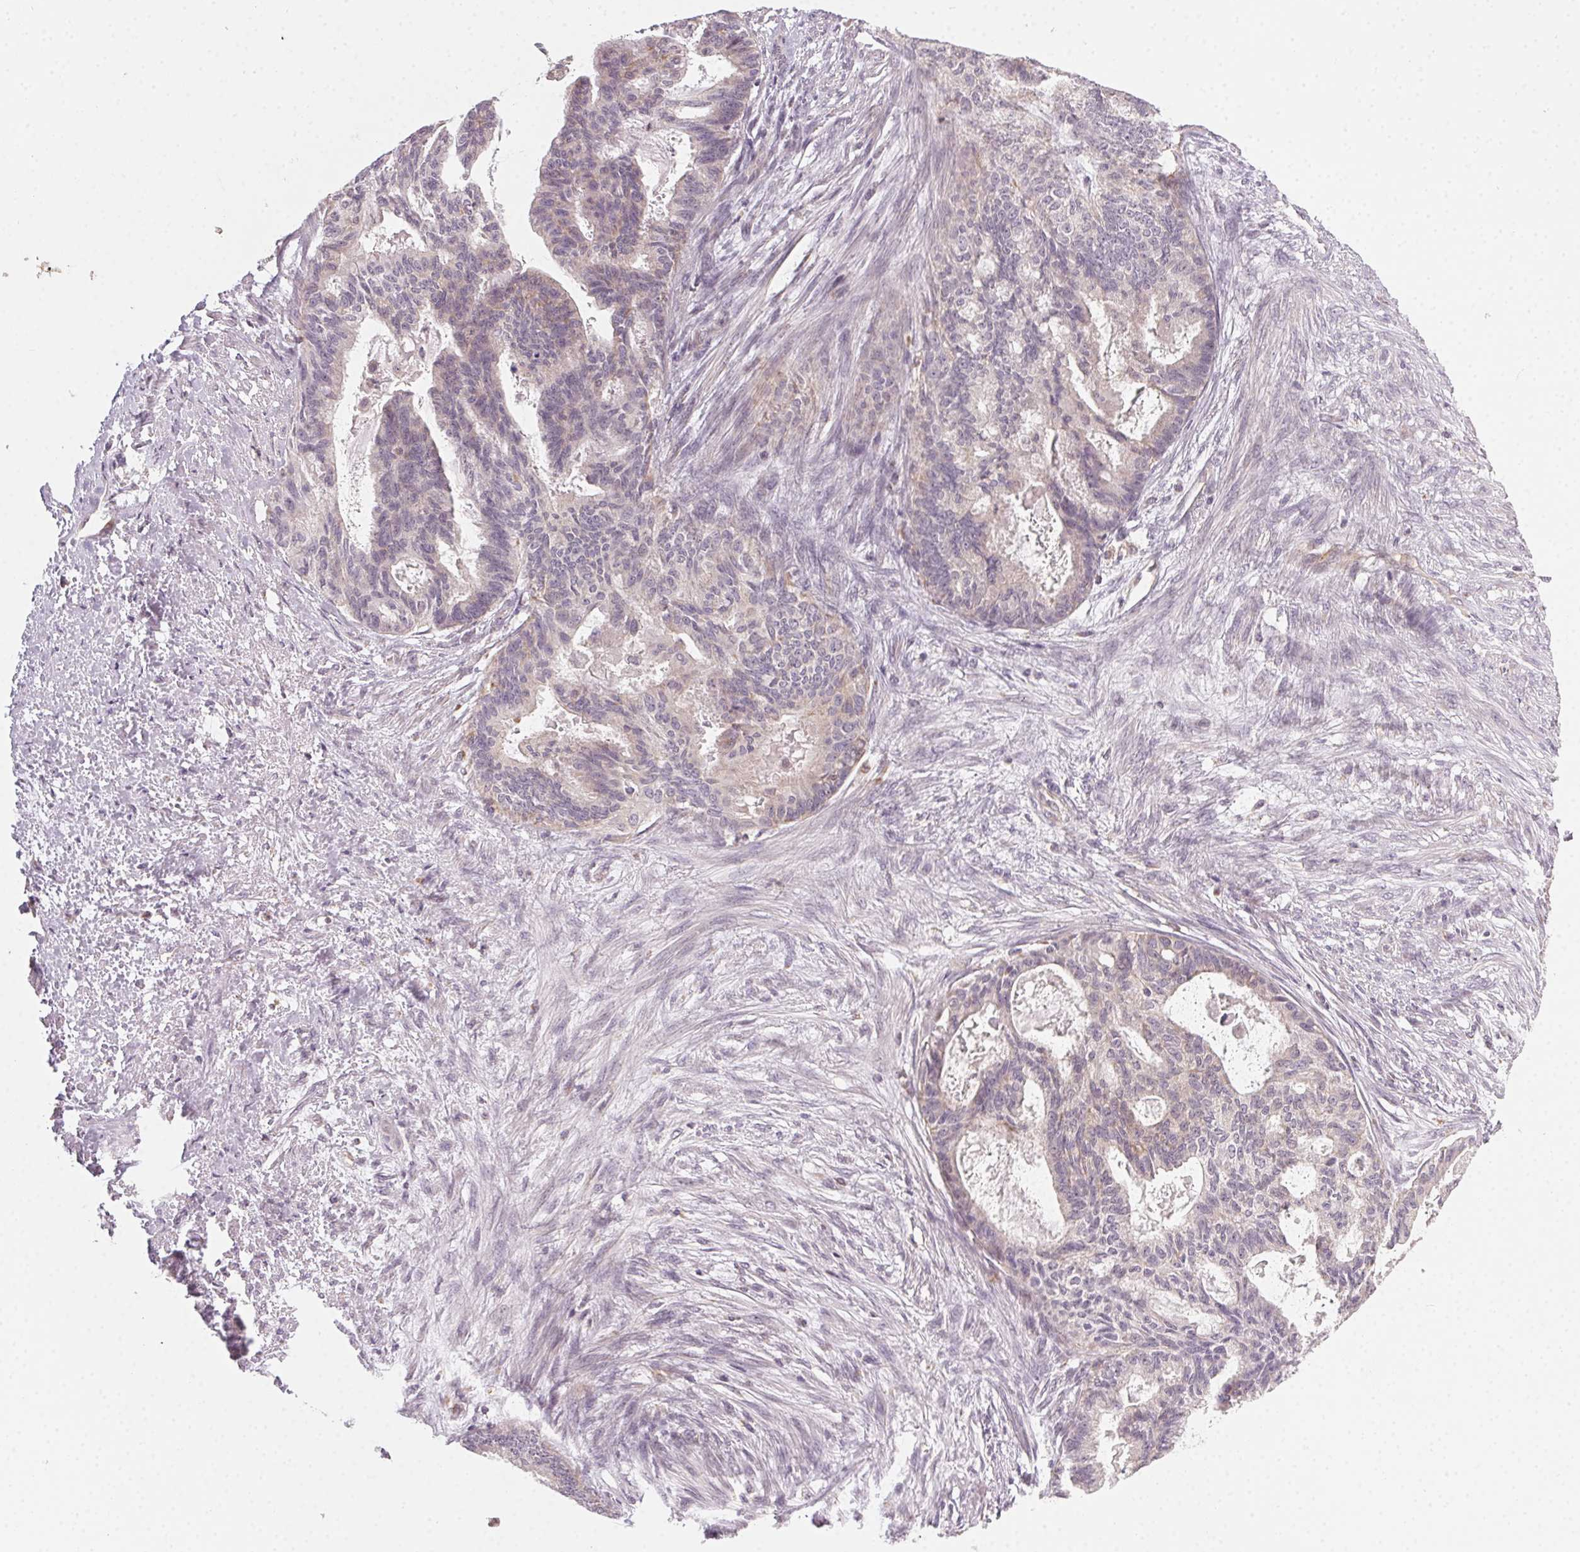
{"staining": {"intensity": "negative", "quantity": "none", "location": "none"}, "tissue": "endometrial cancer", "cell_type": "Tumor cells", "image_type": "cancer", "snomed": [{"axis": "morphology", "description": "Adenocarcinoma, NOS"}, {"axis": "topography", "description": "Endometrium"}], "caption": "Immunohistochemistry of endometrial adenocarcinoma shows no expression in tumor cells.", "gene": "NCOA4", "patient": {"sex": "female", "age": 86}}